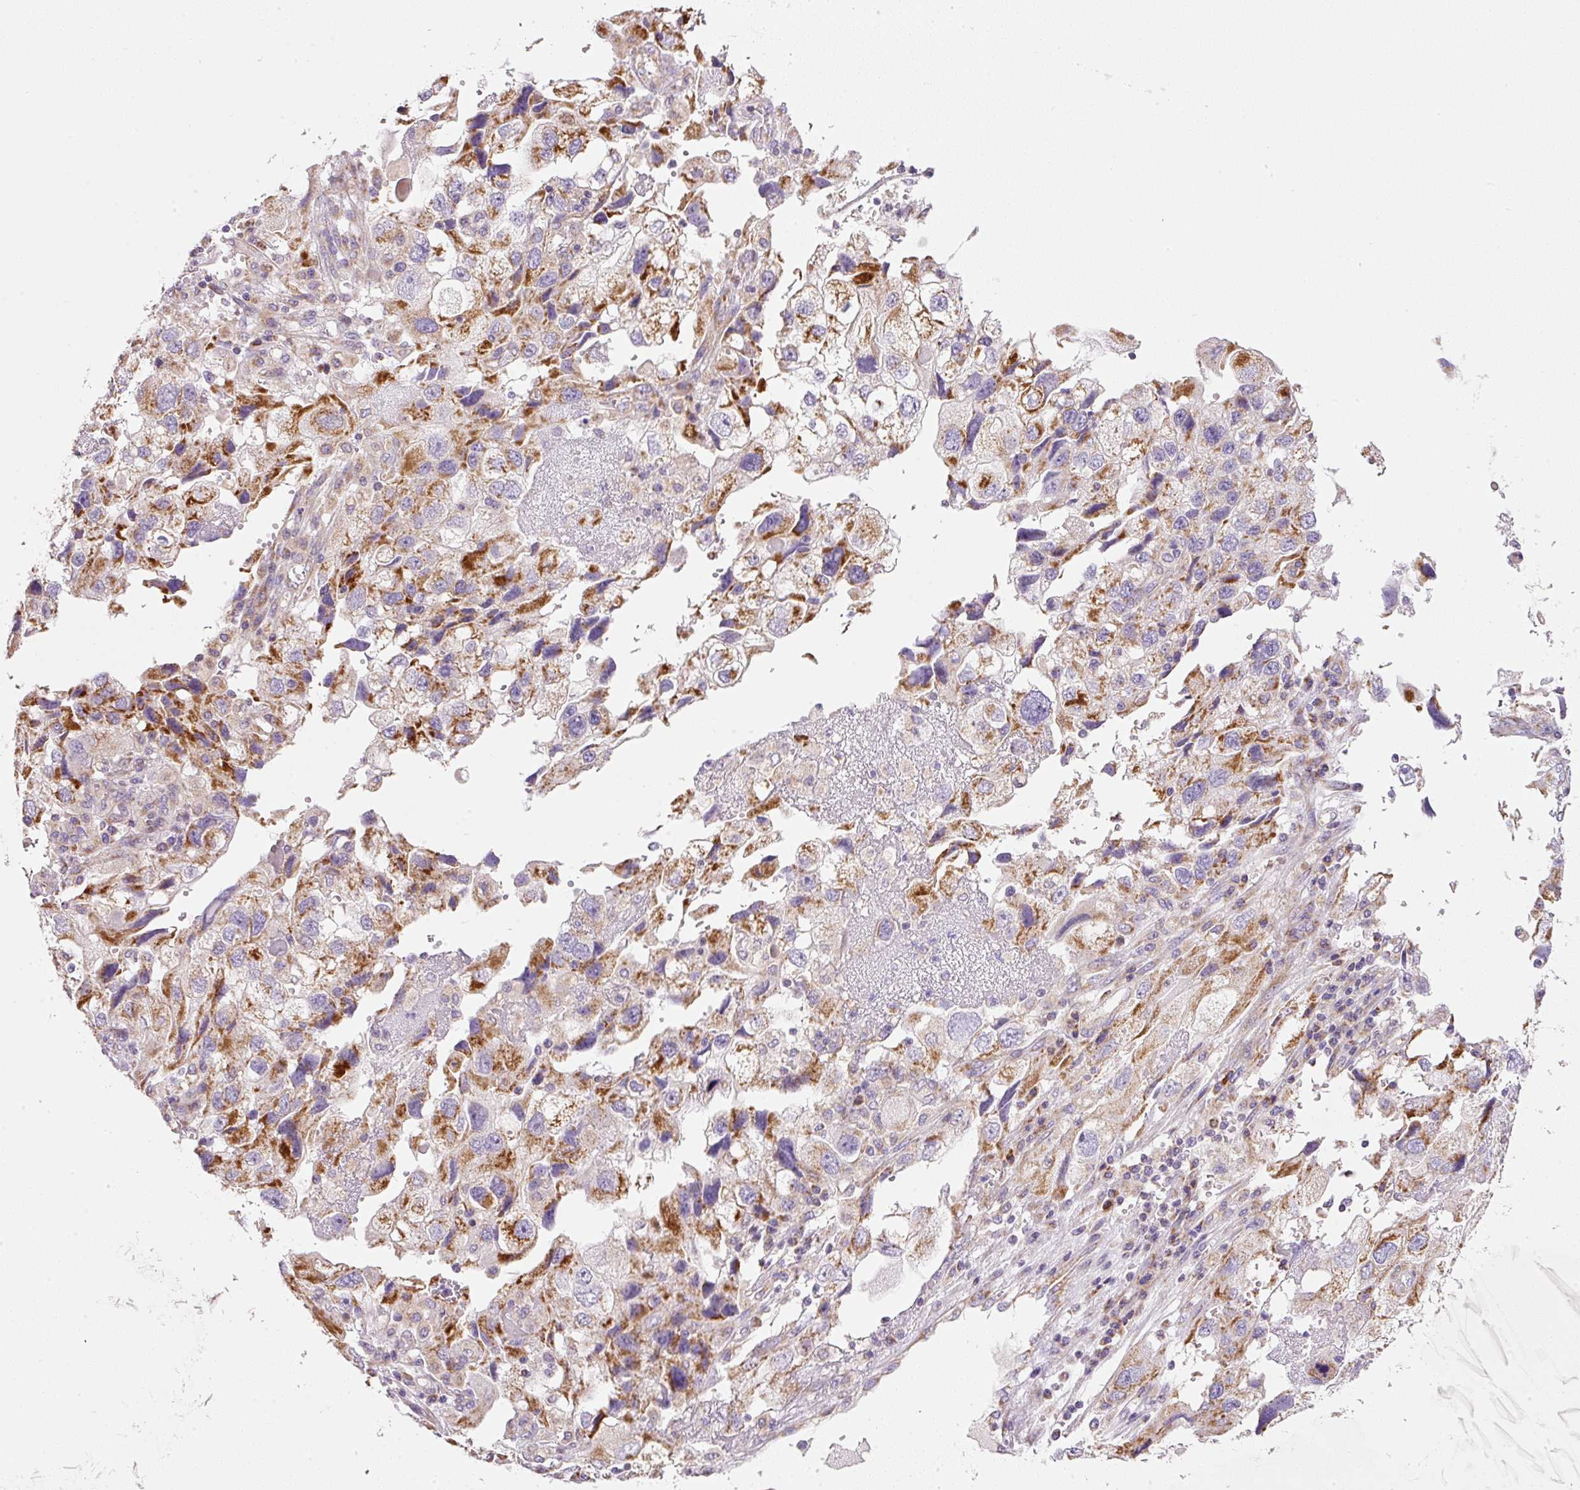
{"staining": {"intensity": "moderate", "quantity": ">75%", "location": "cytoplasmic/membranous"}, "tissue": "endometrial cancer", "cell_type": "Tumor cells", "image_type": "cancer", "snomed": [{"axis": "morphology", "description": "Adenocarcinoma, NOS"}, {"axis": "topography", "description": "Endometrium"}], "caption": "The immunohistochemical stain labels moderate cytoplasmic/membranous expression in tumor cells of endometrial cancer tissue.", "gene": "NDUFA1", "patient": {"sex": "female", "age": 49}}